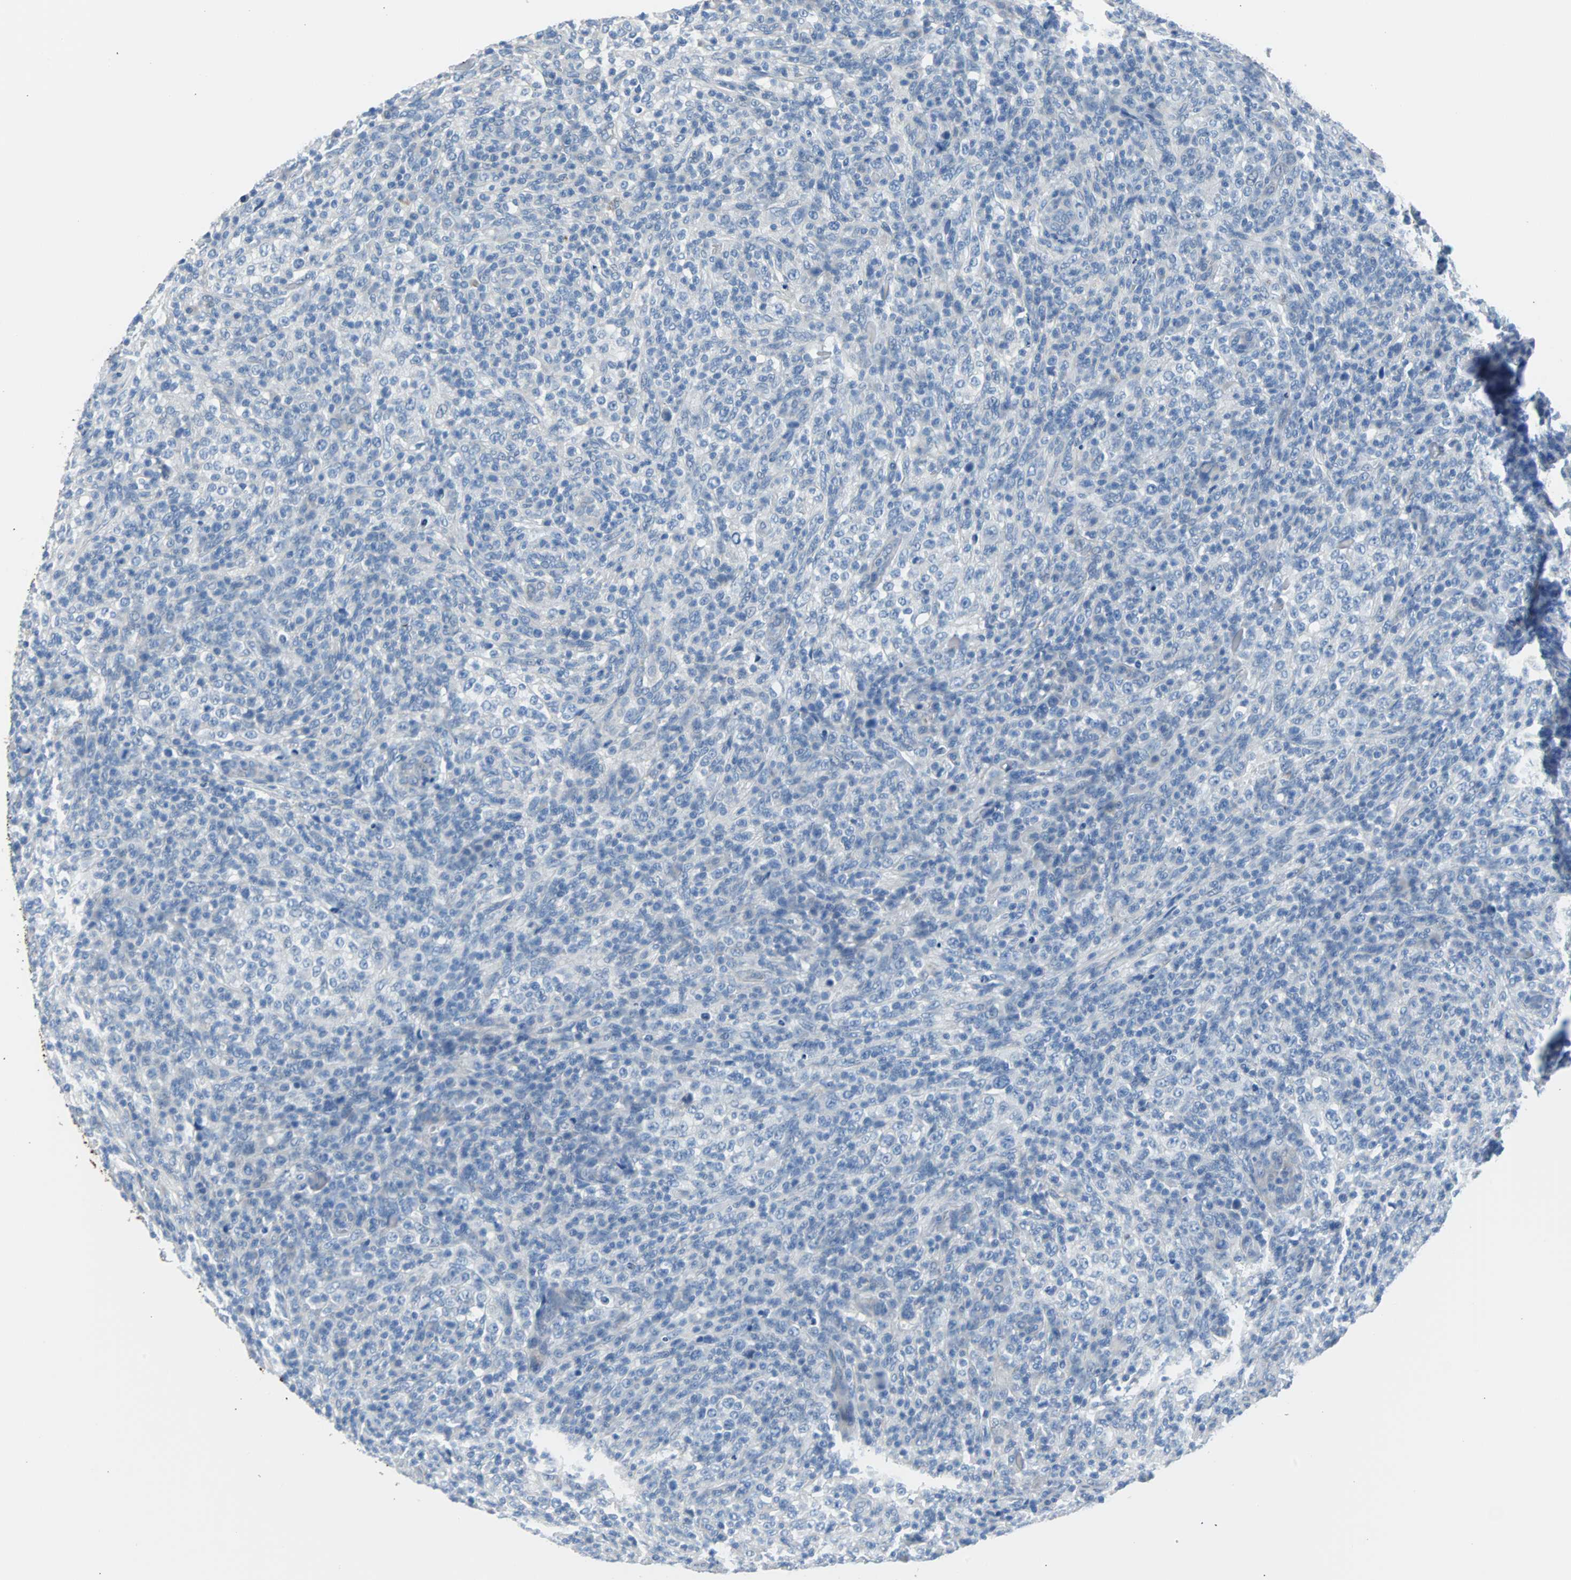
{"staining": {"intensity": "negative", "quantity": "none", "location": "none"}, "tissue": "lymphoma", "cell_type": "Tumor cells", "image_type": "cancer", "snomed": [{"axis": "morphology", "description": "Malignant lymphoma, non-Hodgkin's type, High grade"}, {"axis": "topography", "description": "Lymph node"}], "caption": "High power microscopy photomicrograph of an immunohistochemistry (IHC) histopathology image of malignant lymphoma, non-Hodgkin's type (high-grade), revealing no significant staining in tumor cells.", "gene": "KRT7", "patient": {"sex": "female", "age": 76}}